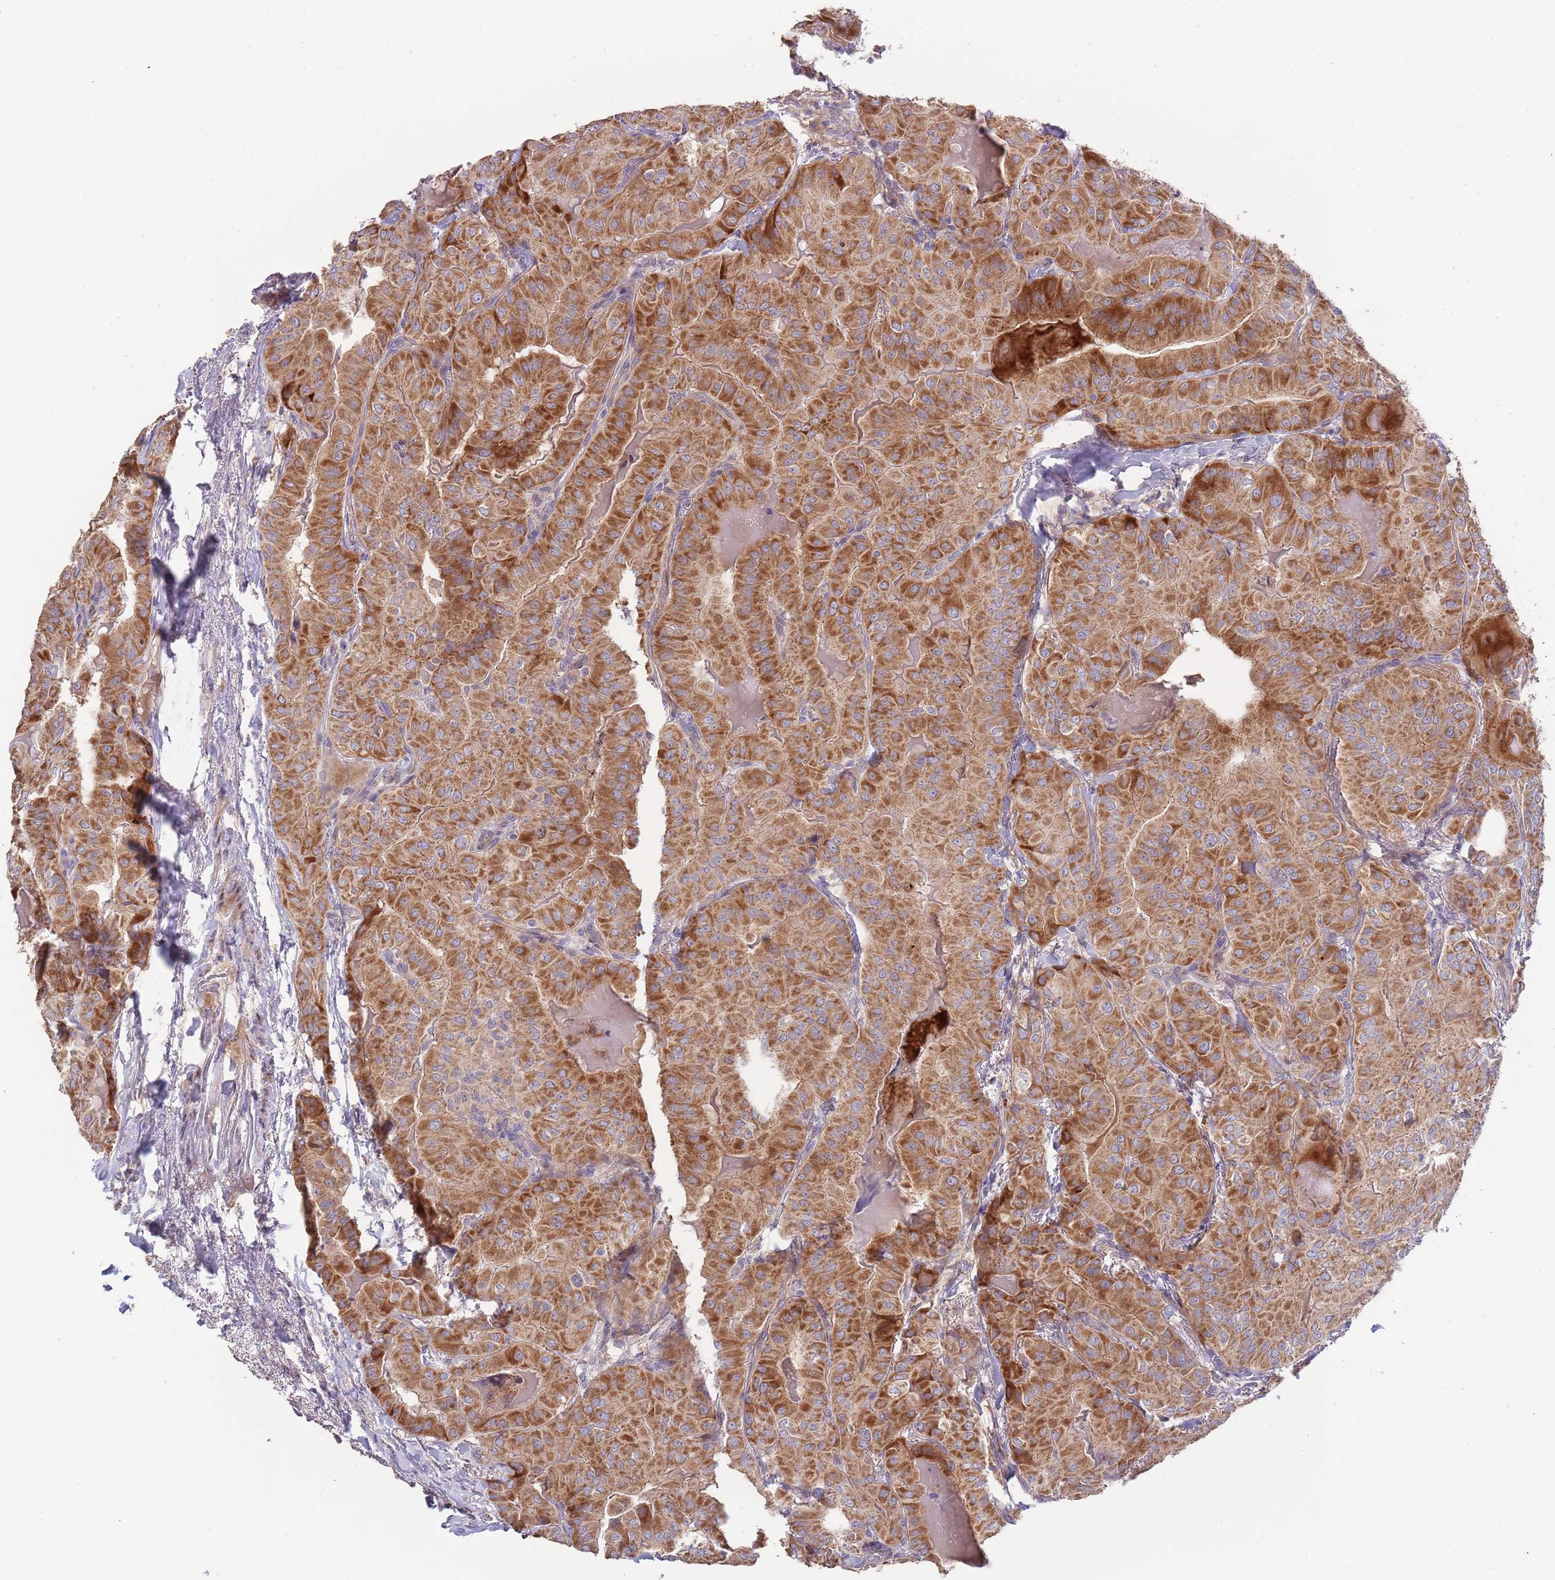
{"staining": {"intensity": "strong", "quantity": ">75%", "location": "cytoplasmic/membranous"}, "tissue": "thyroid cancer", "cell_type": "Tumor cells", "image_type": "cancer", "snomed": [{"axis": "morphology", "description": "Papillary adenocarcinoma, NOS"}, {"axis": "topography", "description": "Thyroid gland"}], "caption": "Immunohistochemistry of thyroid cancer (papillary adenocarcinoma) demonstrates high levels of strong cytoplasmic/membranous positivity in approximately >75% of tumor cells.", "gene": "ABCC10", "patient": {"sex": "female", "age": 68}}